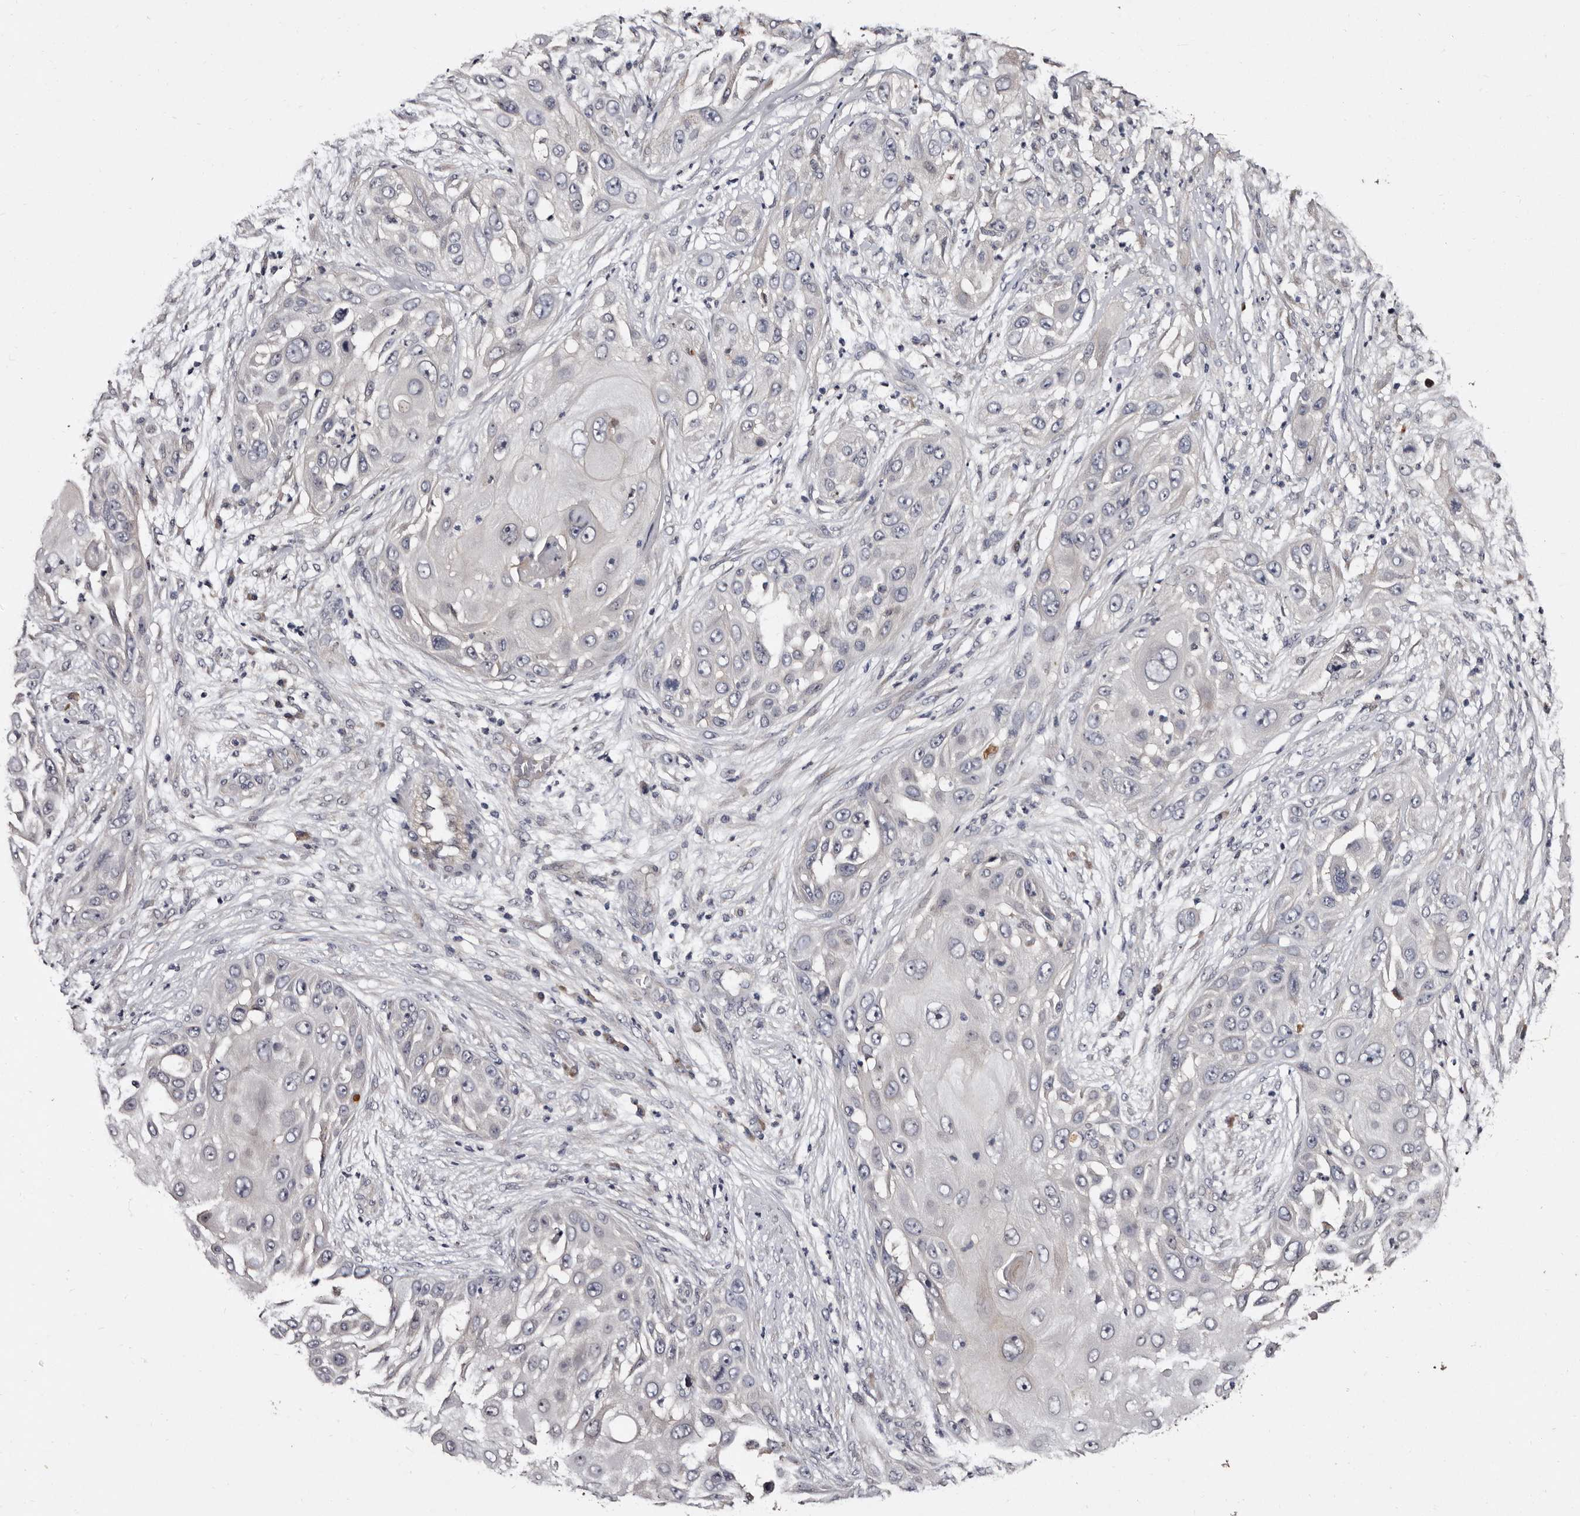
{"staining": {"intensity": "negative", "quantity": "none", "location": "none"}, "tissue": "skin cancer", "cell_type": "Tumor cells", "image_type": "cancer", "snomed": [{"axis": "morphology", "description": "Squamous cell carcinoma, NOS"}, {"axis": "topography", "description": "Skin"}], "caption": "Tumor cells are negative for protein expression in human skin squamous cell carcinoma.", "gene": "LANCL2", "patient": {"sex": "female", "age": 44}}